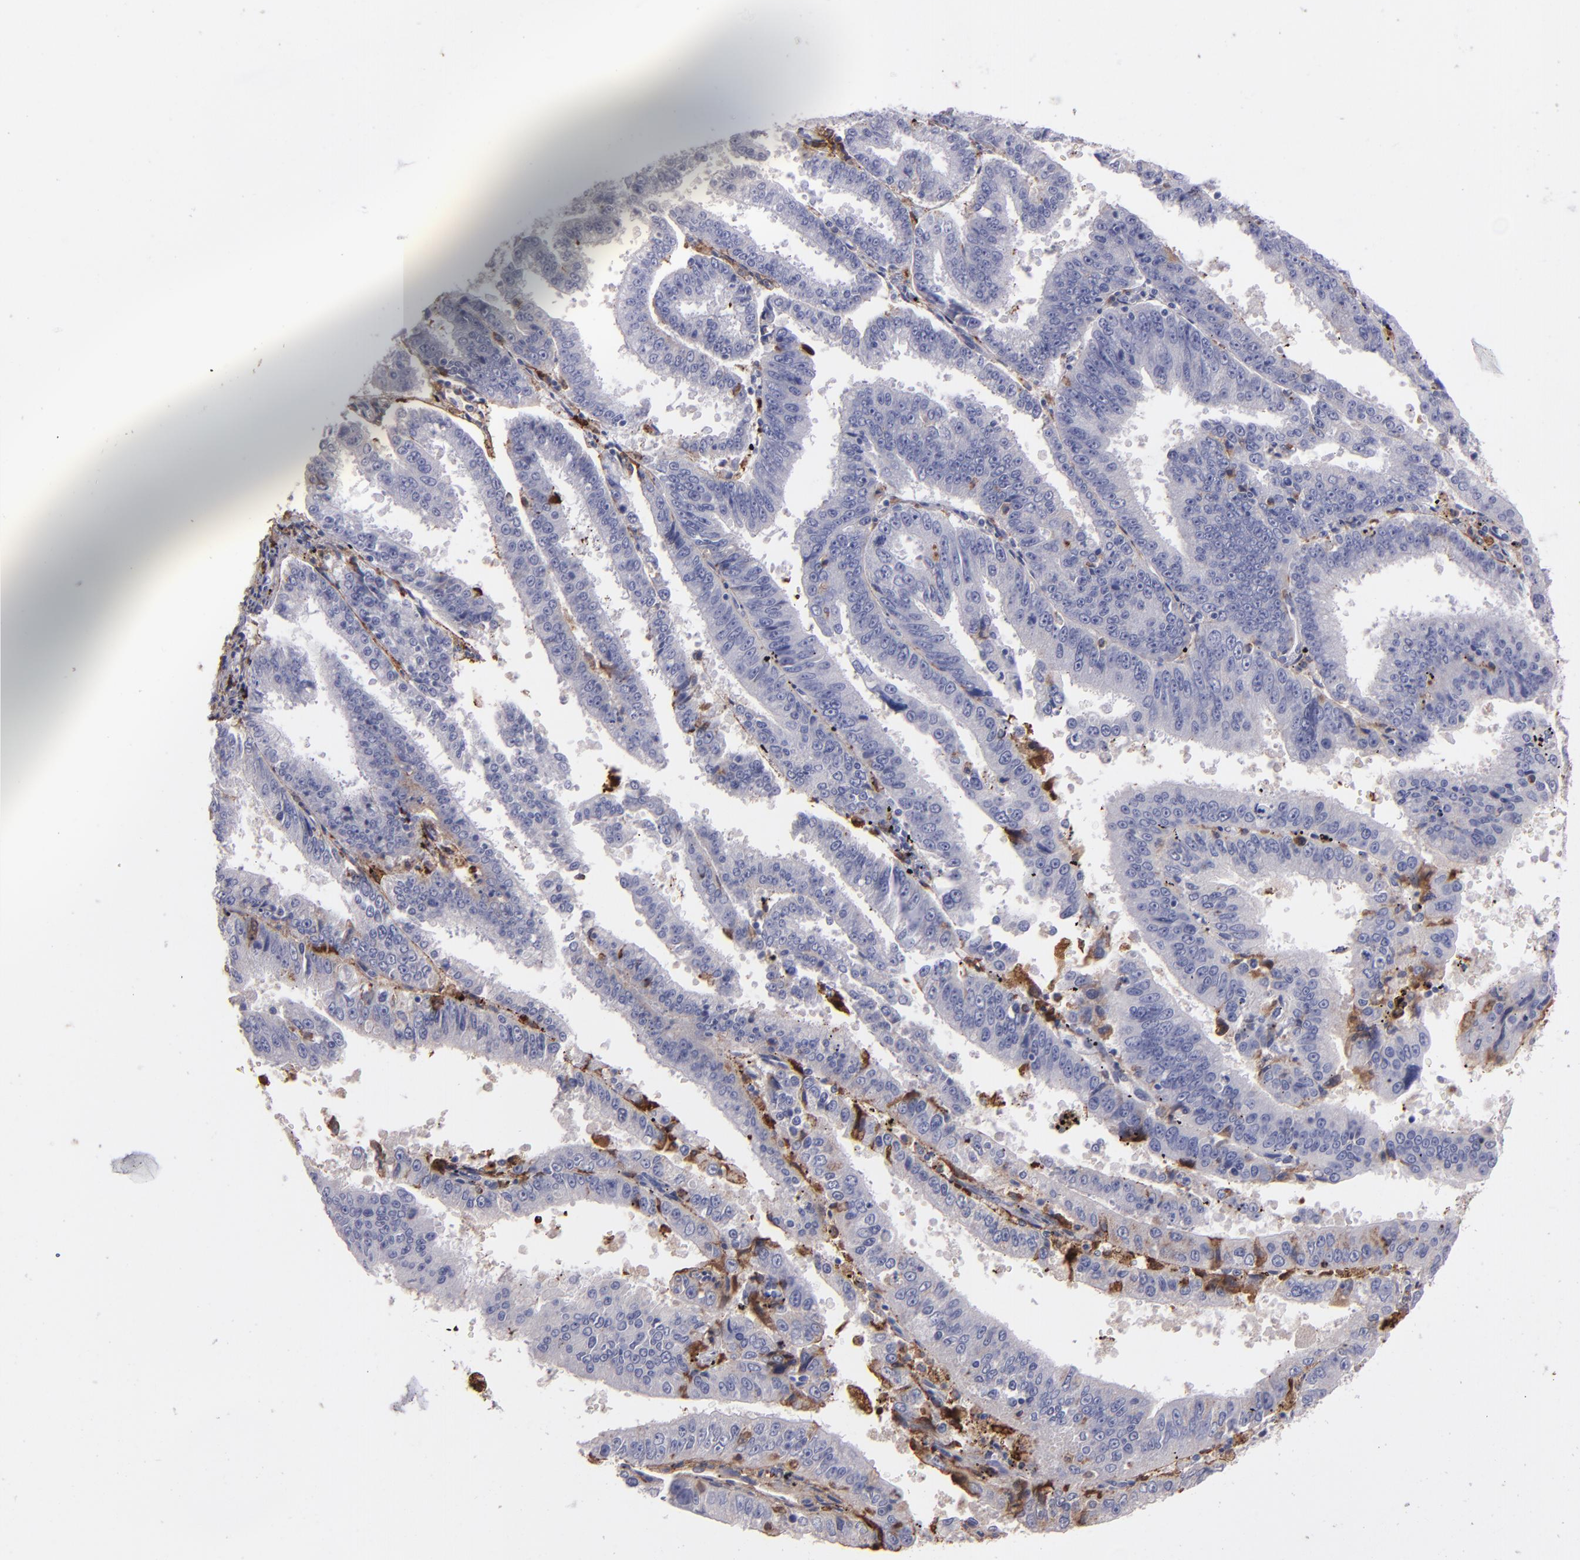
{"staining": {"intensity": "weak", "quantity": "<25%", "location": "cytoplasmic/membranous"}, "tissue": "endometrial cancer", "cell_type": "Tumor cells", "image_type": "cancer", "snomed": [{"axis": "morphology", "description": "Adenocarcinoma, NOS"}, {"axis": "topography", "description": "Endometrium"}], "caption": "Immunohistochemistry image of human endometrial adenocarcinoma stained for a protein (brown), which exhibits no positivity in tumor cells. (DAB immunohistochemistry (IHC) visualized using brightfield microscopy, high magnification).", "gene": "C1QA", "patient": {"sex": "female", "age": 66}}